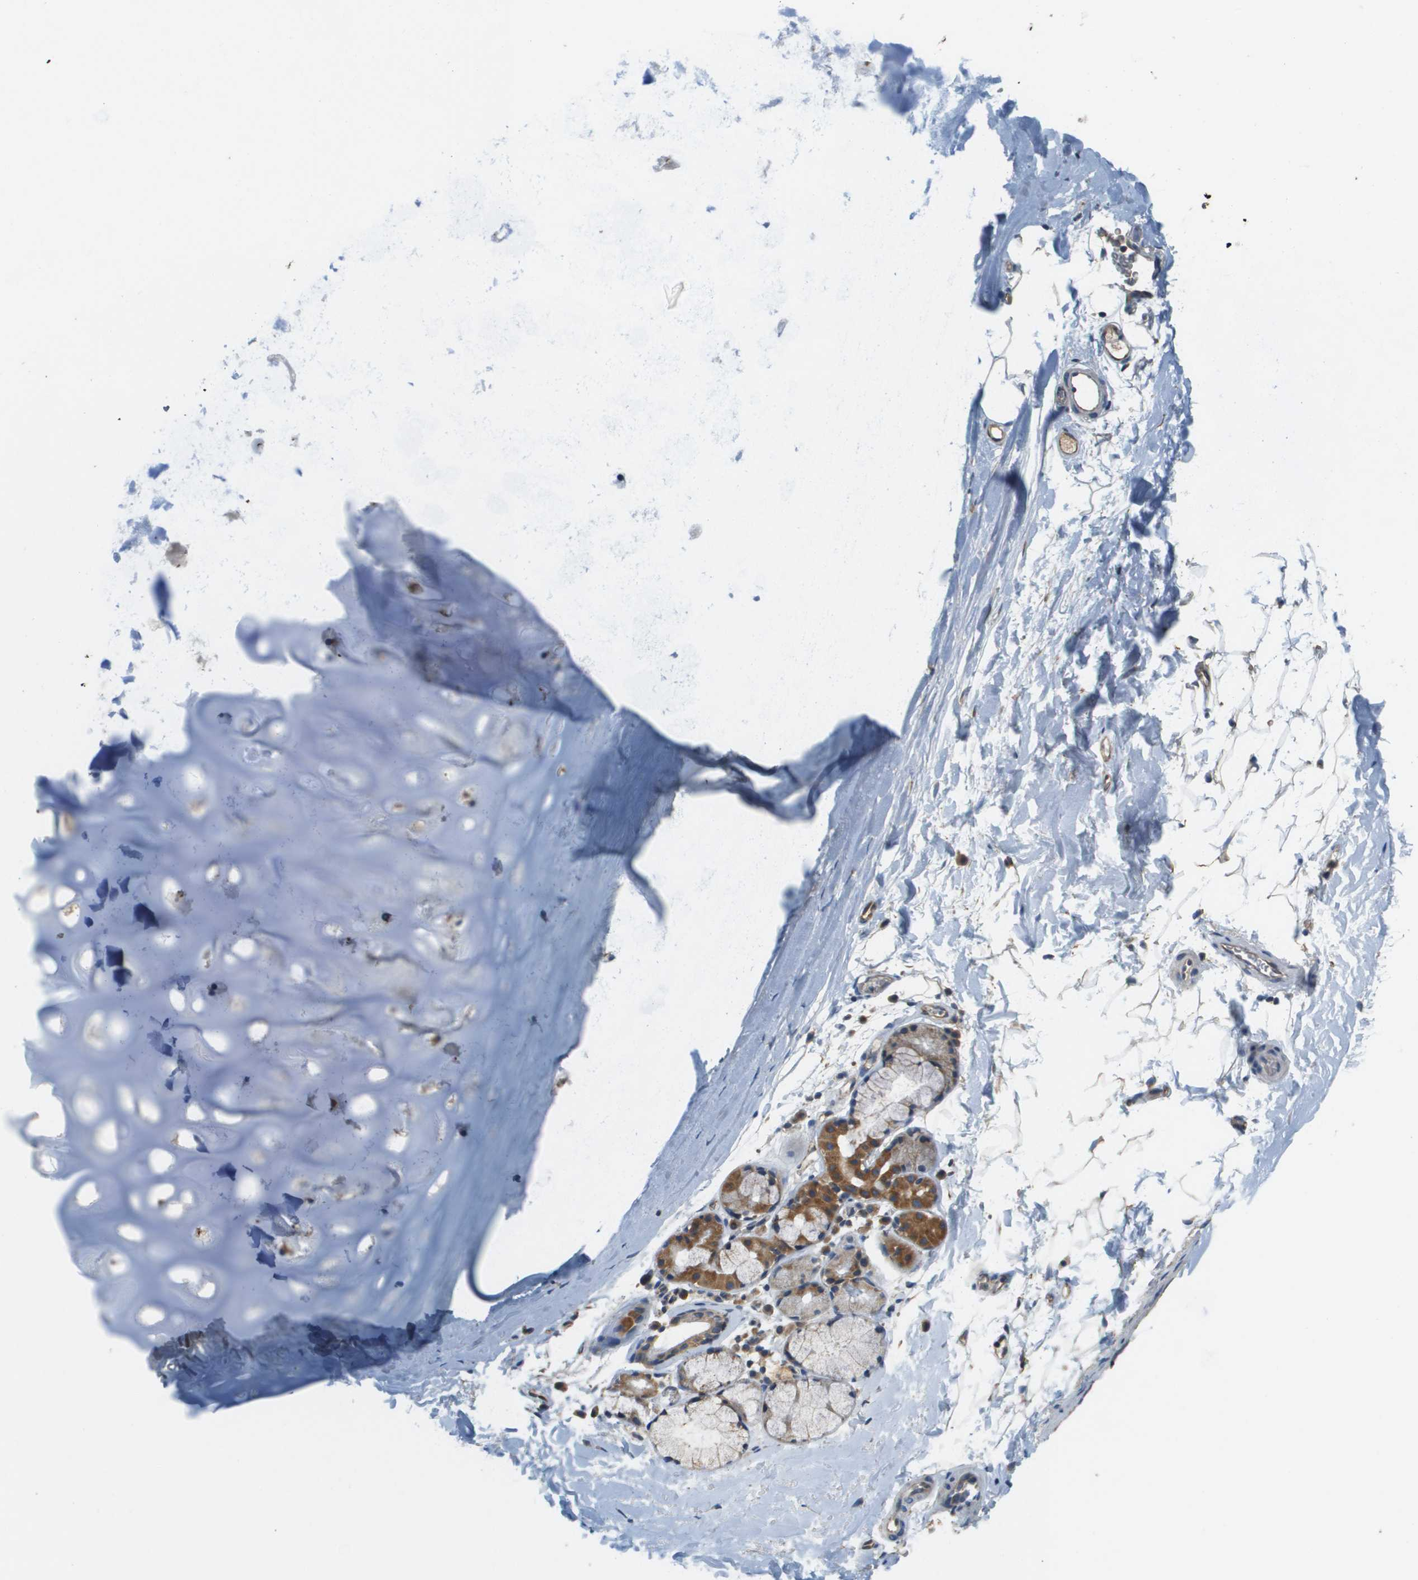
{"staining": {"intensity": "weak", "quantity": ">75%", "location": "cytoplasmic/membranous"}, "tissue": "adipose tissue", "cell_type": "Adipocytes", "image_type": "normal", "snomed": [{"axis": "morphology", "description": "Normal tissue, NOS"}, {"axis": "topography", "description": "Cartilage tissue"}, {"axis": "topography", "description": "Bronchus"}], "caption": "High-power microscopy captured an immunohistochemistry (IHC) histopathology image of unremarkable adipose tissue, revealing weak cytoplasmic/membranous expression in about >75% of adipocytes. (DAB = brown stain, brightfield microscopy at high magnification).", "gene": "SAMSN1", "patient": {"sex": "female", "age": 53}}